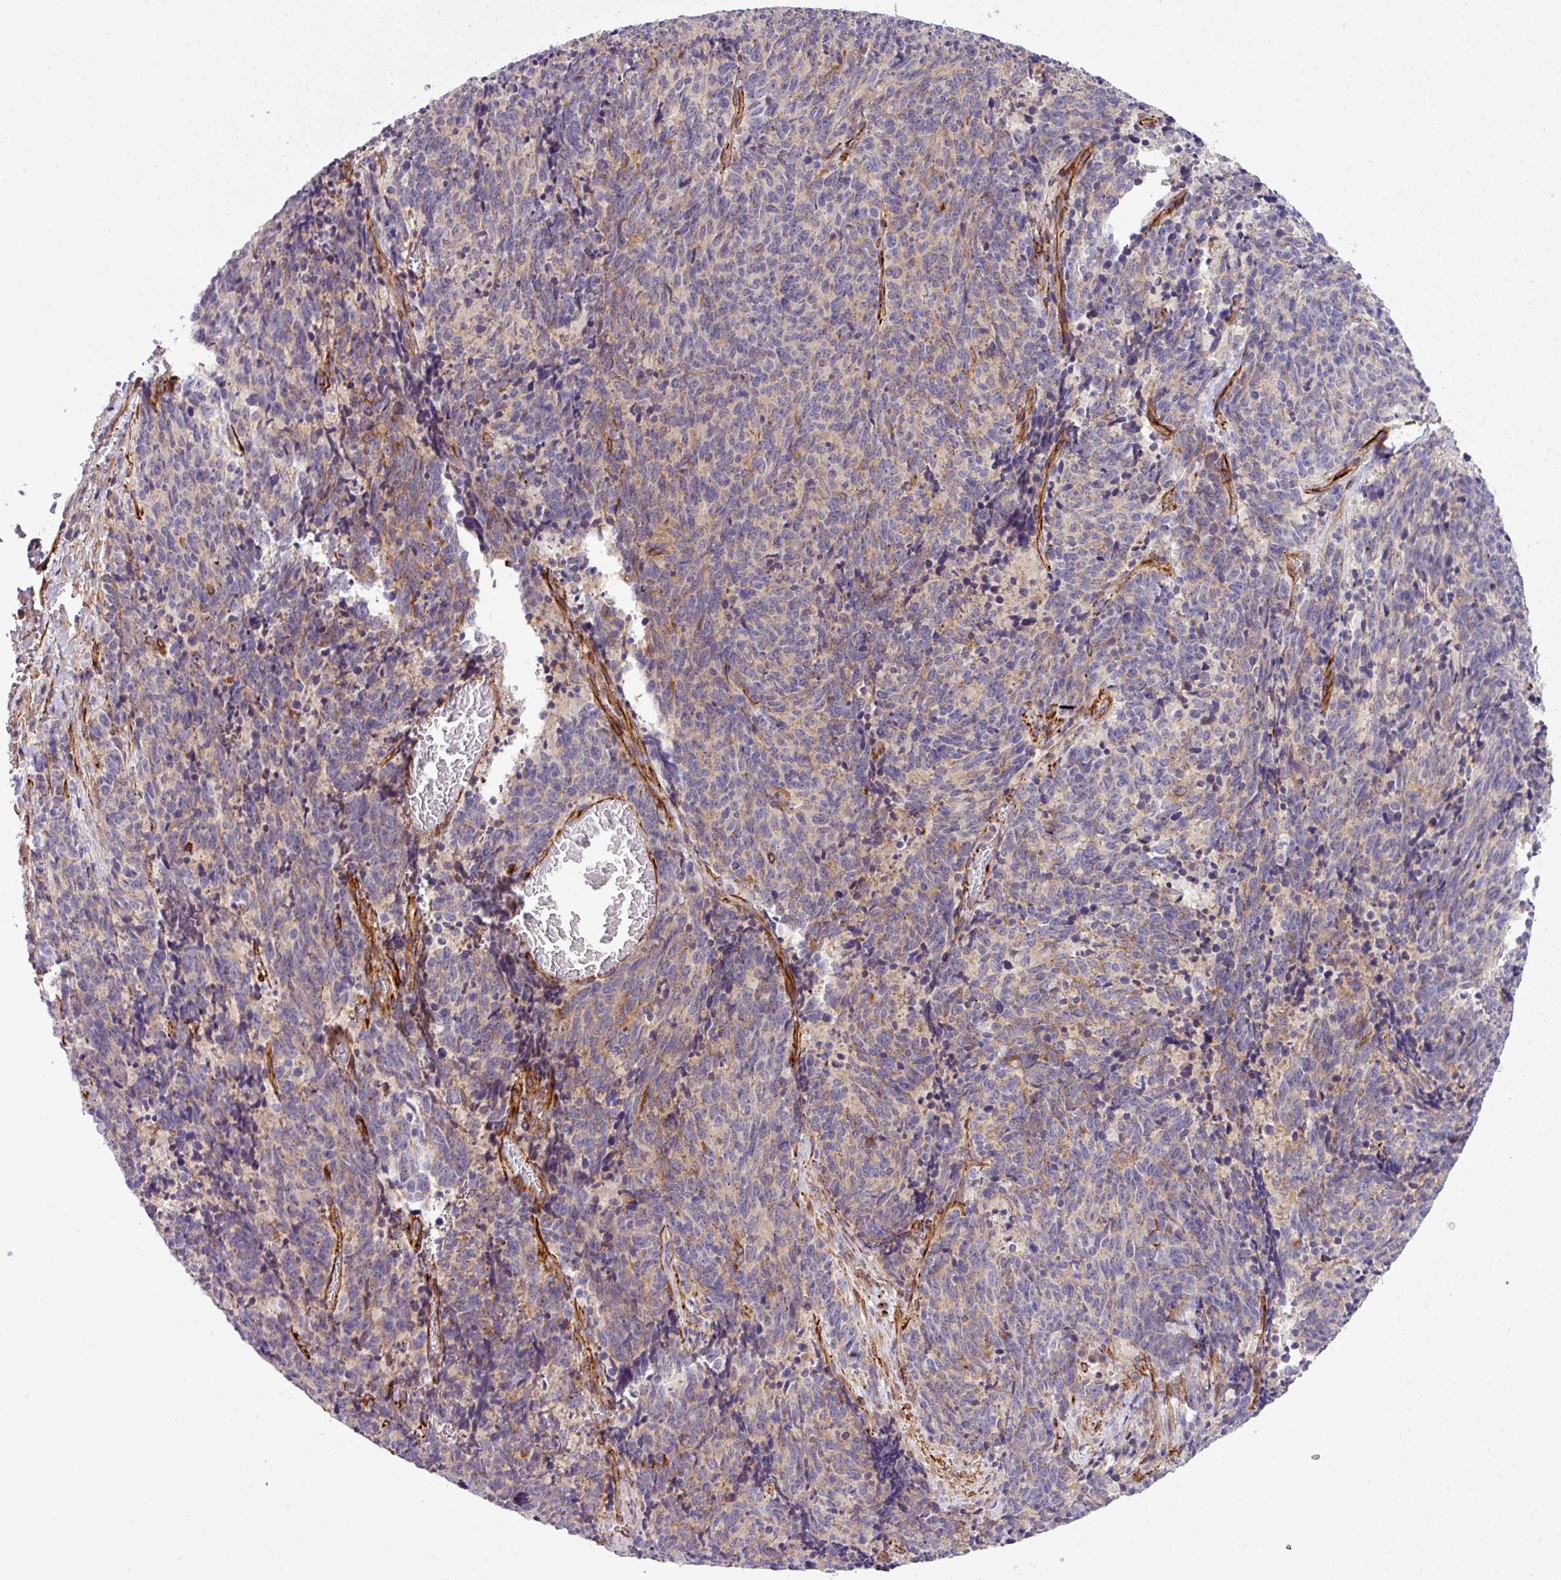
{"staining": {"intensity": "weak", "quantity": "<25%", "location": "cytoplasmic/membranous"}, "tissue": "cervical cancer", "cell_type": "Tumor cells", "image_type": "cancer", "snomed": [{"axis": "morphology", "description": "Squamous cell carcinoma, NOS"}, {"axis": "topography", "description": "Cervix"}], "caption": "Immunohistochemistry (IHC) histopathology image of human cervical squamous cell carcinoma stained for a protein (brown), which exhibits no staining in tumor cells.", "gene": "PARD6A", "patient": {"sex": "female", "age": 29}}